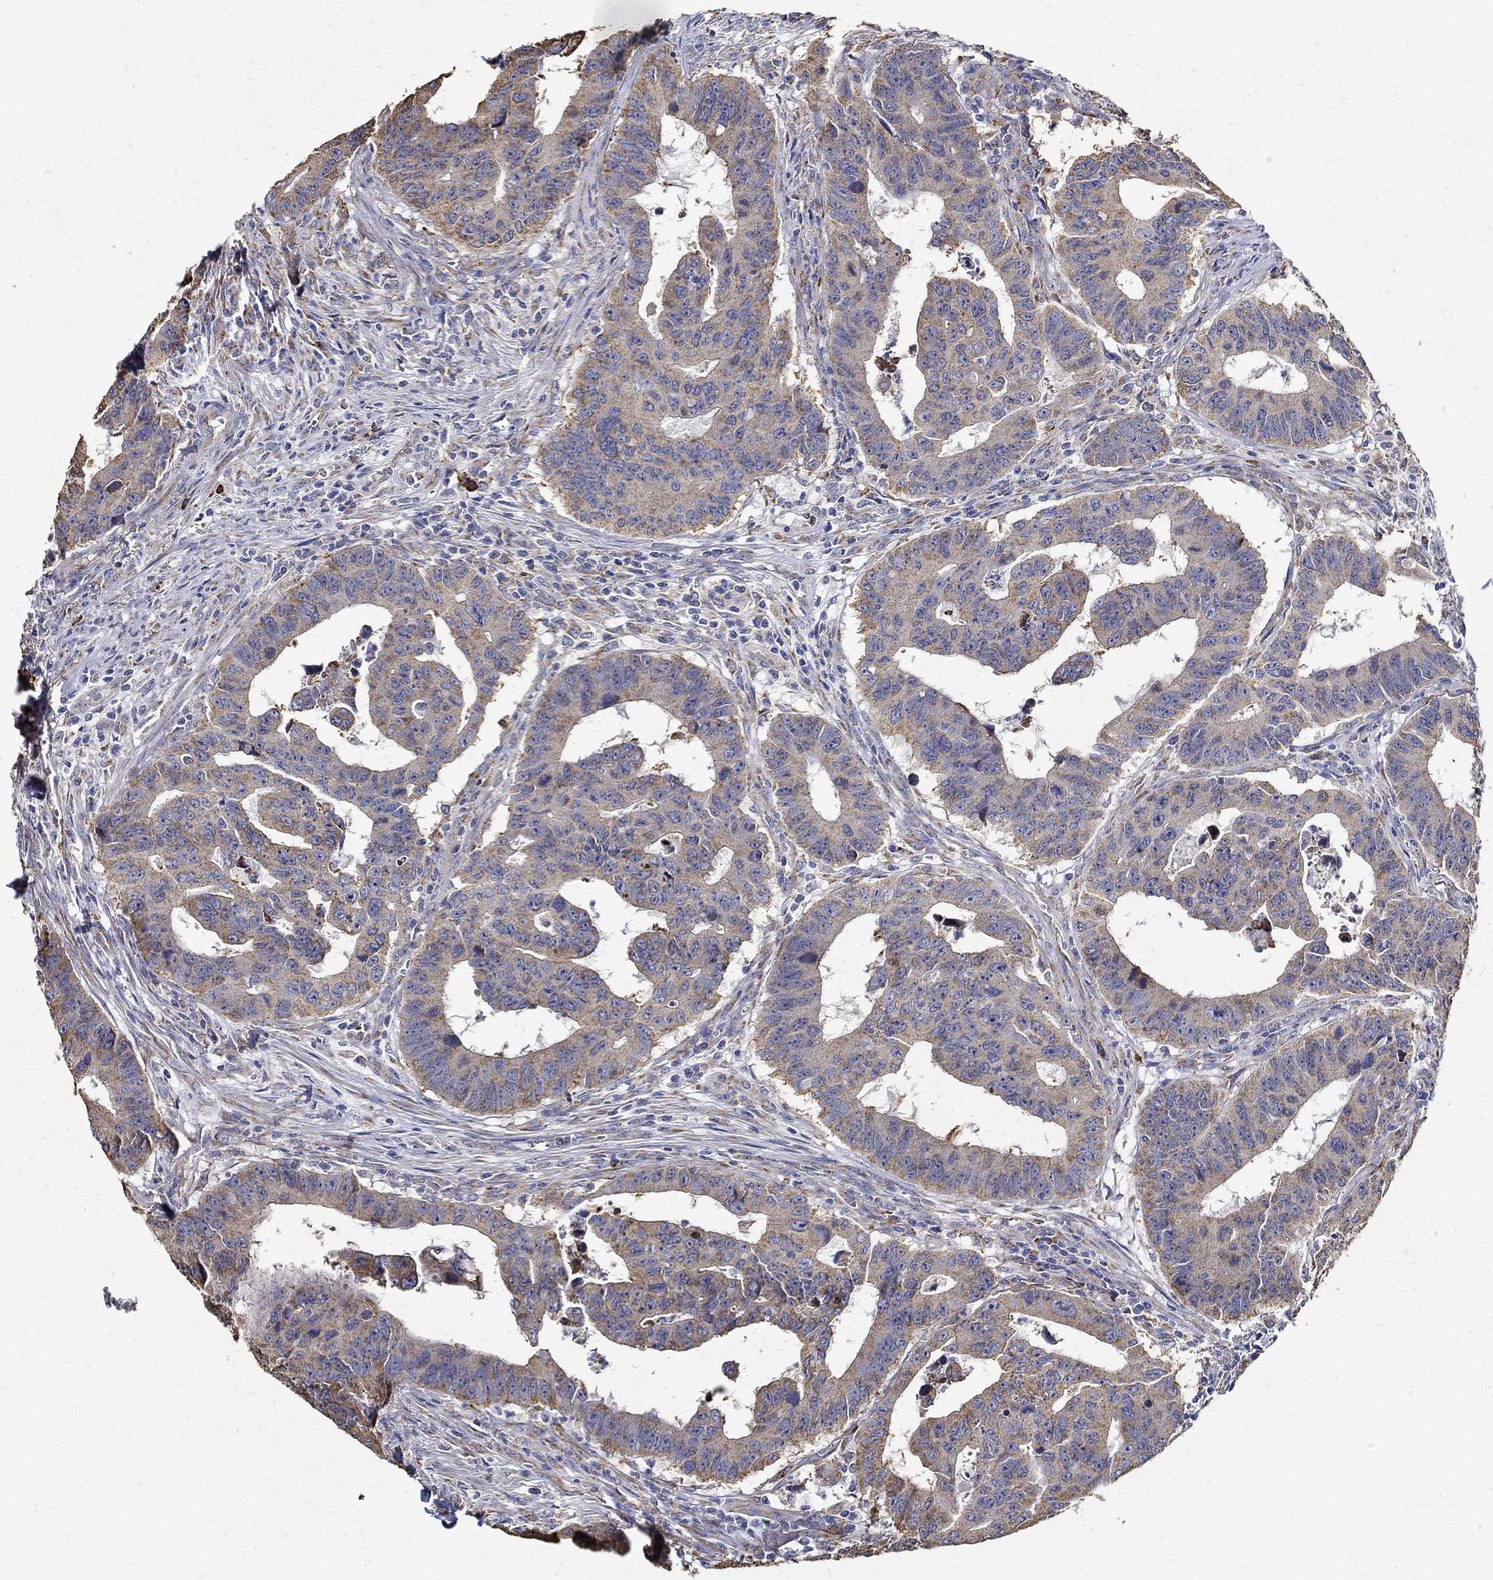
{"staining": {"intensity": "weak", "quantity": "25%-75%", "location": "cytoplasmic/membranous"}, "tissue": "colorectal cancer", "cell_type": "Tumor cells", "image_type": "cancer", "snomed": [{"axis": "morphology", "description": "Adenocarcinoma, NOS"}, {"axis": "topography", "description": "Appendix"}, {"axis": "topography", "description": "Colon"}, {"axis": "topography", "description": "Cecum"}, {"axis": "topography", "description": "Colon asc"}], "caption": "The photomicrograph demonstrates a brown stain indicating the presence of a protein in the cytoplasmic/membranous of tumor cells in colorectal cancer (adenocarcinoma).", "gene": "EMILIN3", "patient": {"sex": "female", "age": 85}}